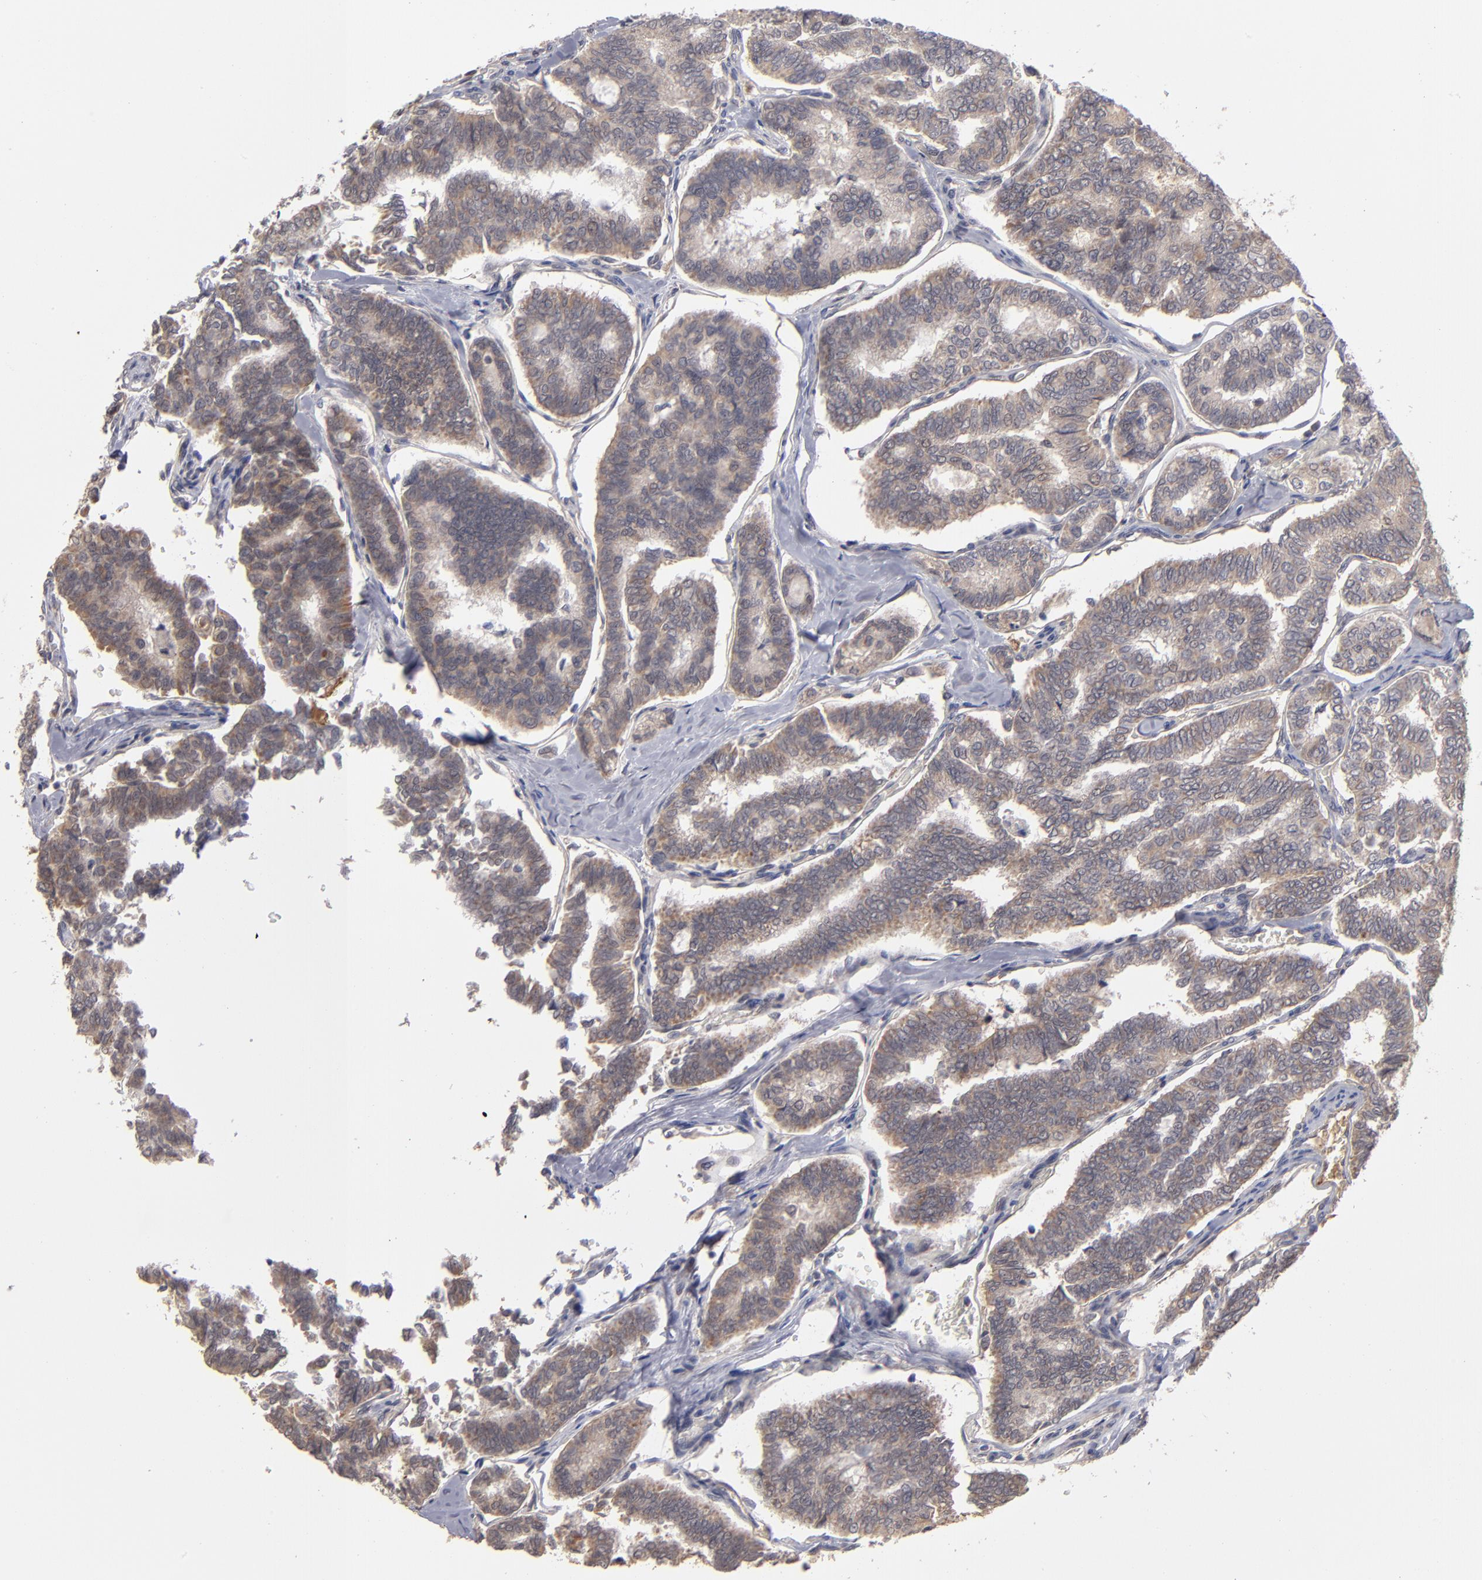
{"staining": {"intensity": "weak", "quantity": ">75%", "location": "cytoplasmic/membranous"}, "tissue": "thyroid cancer", "cell_type": "Tumor cells", "image_type": "cancer", "snomed": [{"axis": "morphology", "description": "Papillary adenocarcinoma, NOS"}, {"axis": "topography", "description": "Thyroid gland"}], "caption": "Immunohistochemistry staining of thyroid papillary adenocarcinoma, which displays low levels of weak cytoplasmic/membranous positivity in about >75% of tumor cells indicating weak cytoplasmic/membranous protein positivity. The staining was performed using DAB (3,3'-diaminobenzidine) (brown) for protein detection and nuclei were counterstained in hematoxylin (blue).", "gene": "EXD2", "patient": {"sex": "female", "age": 35}}